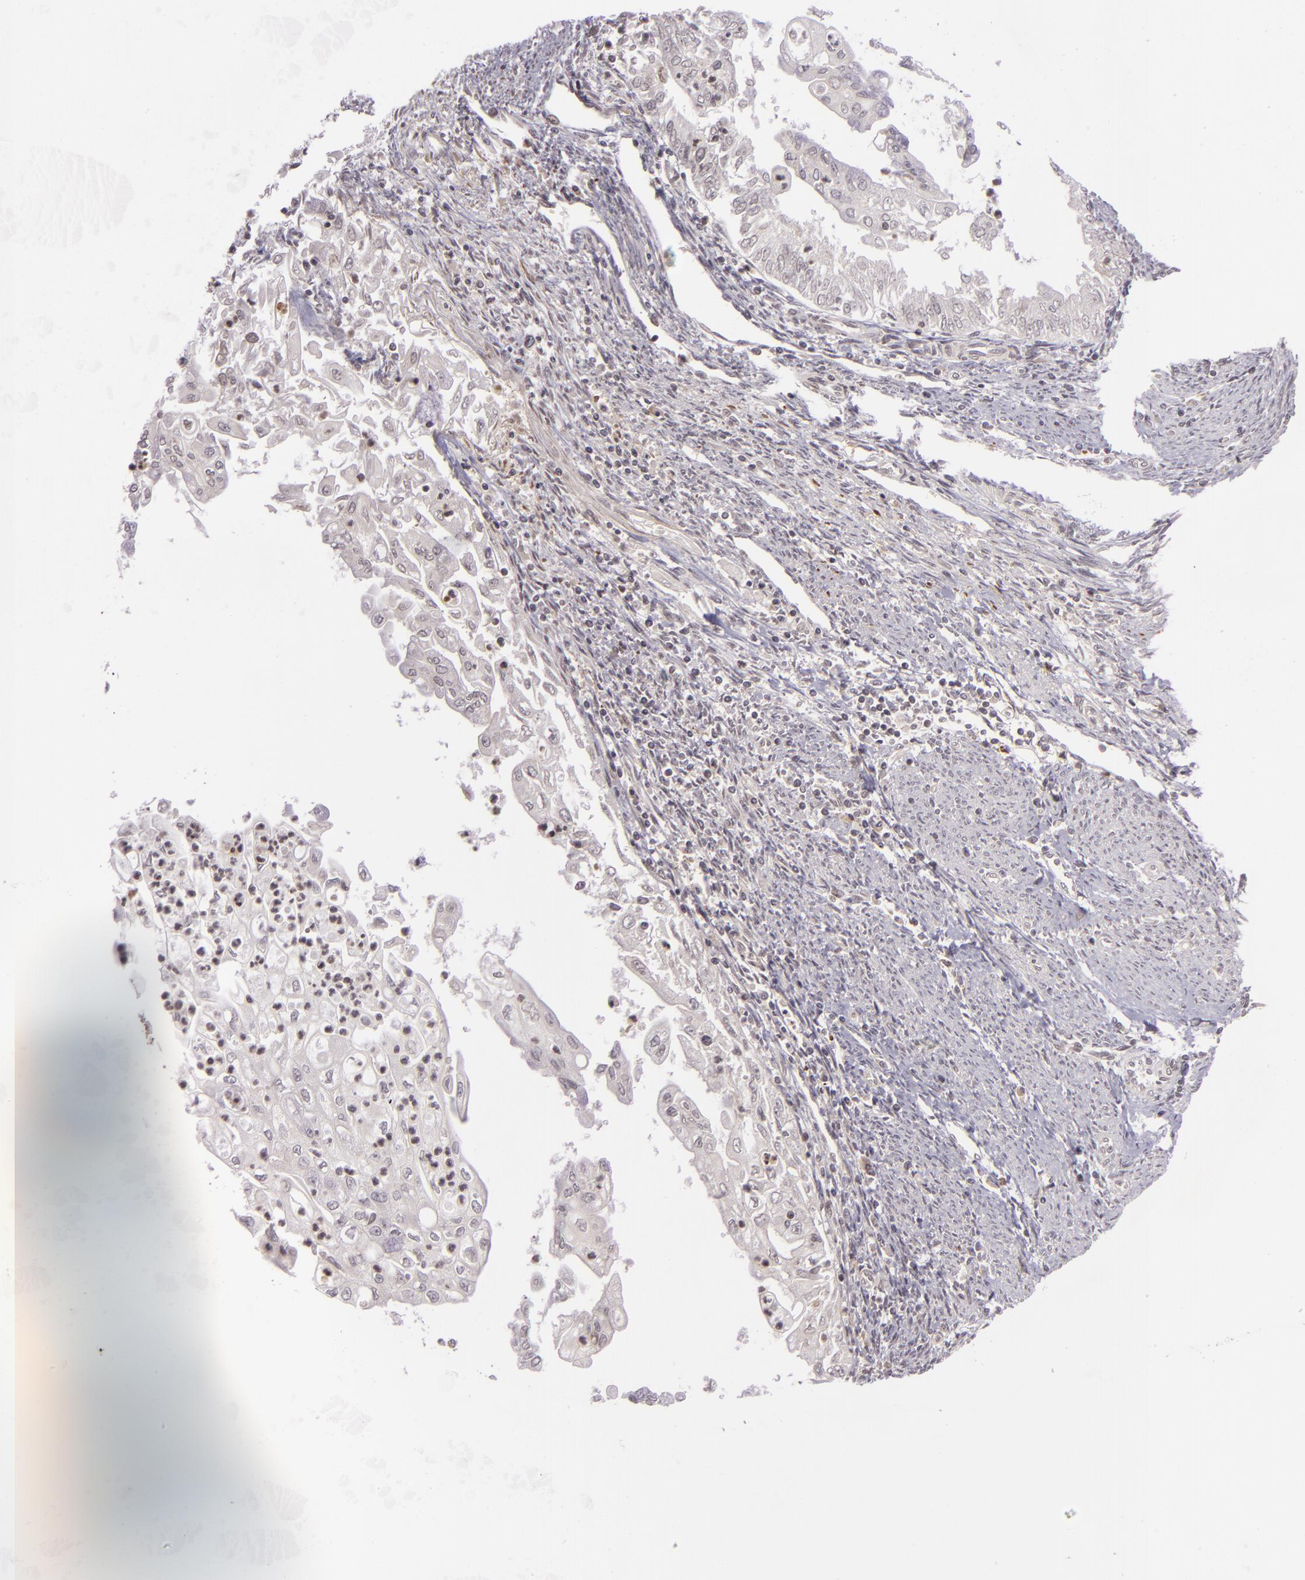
{"staining": {"intensity": "negative", "quantity": "none", "location": "none"}, "tissue": "endometrial cancer", "cell_type": "Tumor cells", "image_type": "cancer", "snomed": [{"axis": "morphology", "description": "Adenocarcinoma, NOS"}, {"axis": "topography", "description": "Endometrium"}], "caption": "Immunohistochemistry (IHC) of human endometrial adenocarcinoma demonstrates no staining in tumor cells. (Stains: DAB (3,3'-diaminobenzidine) immunohistochemistry (IHC) with hematoxylin counter stain, Microscopy: brightfield microscopy at high magnification).", "gene": "ZBTB33", "patient": {"sex": "female", "age": 75}}